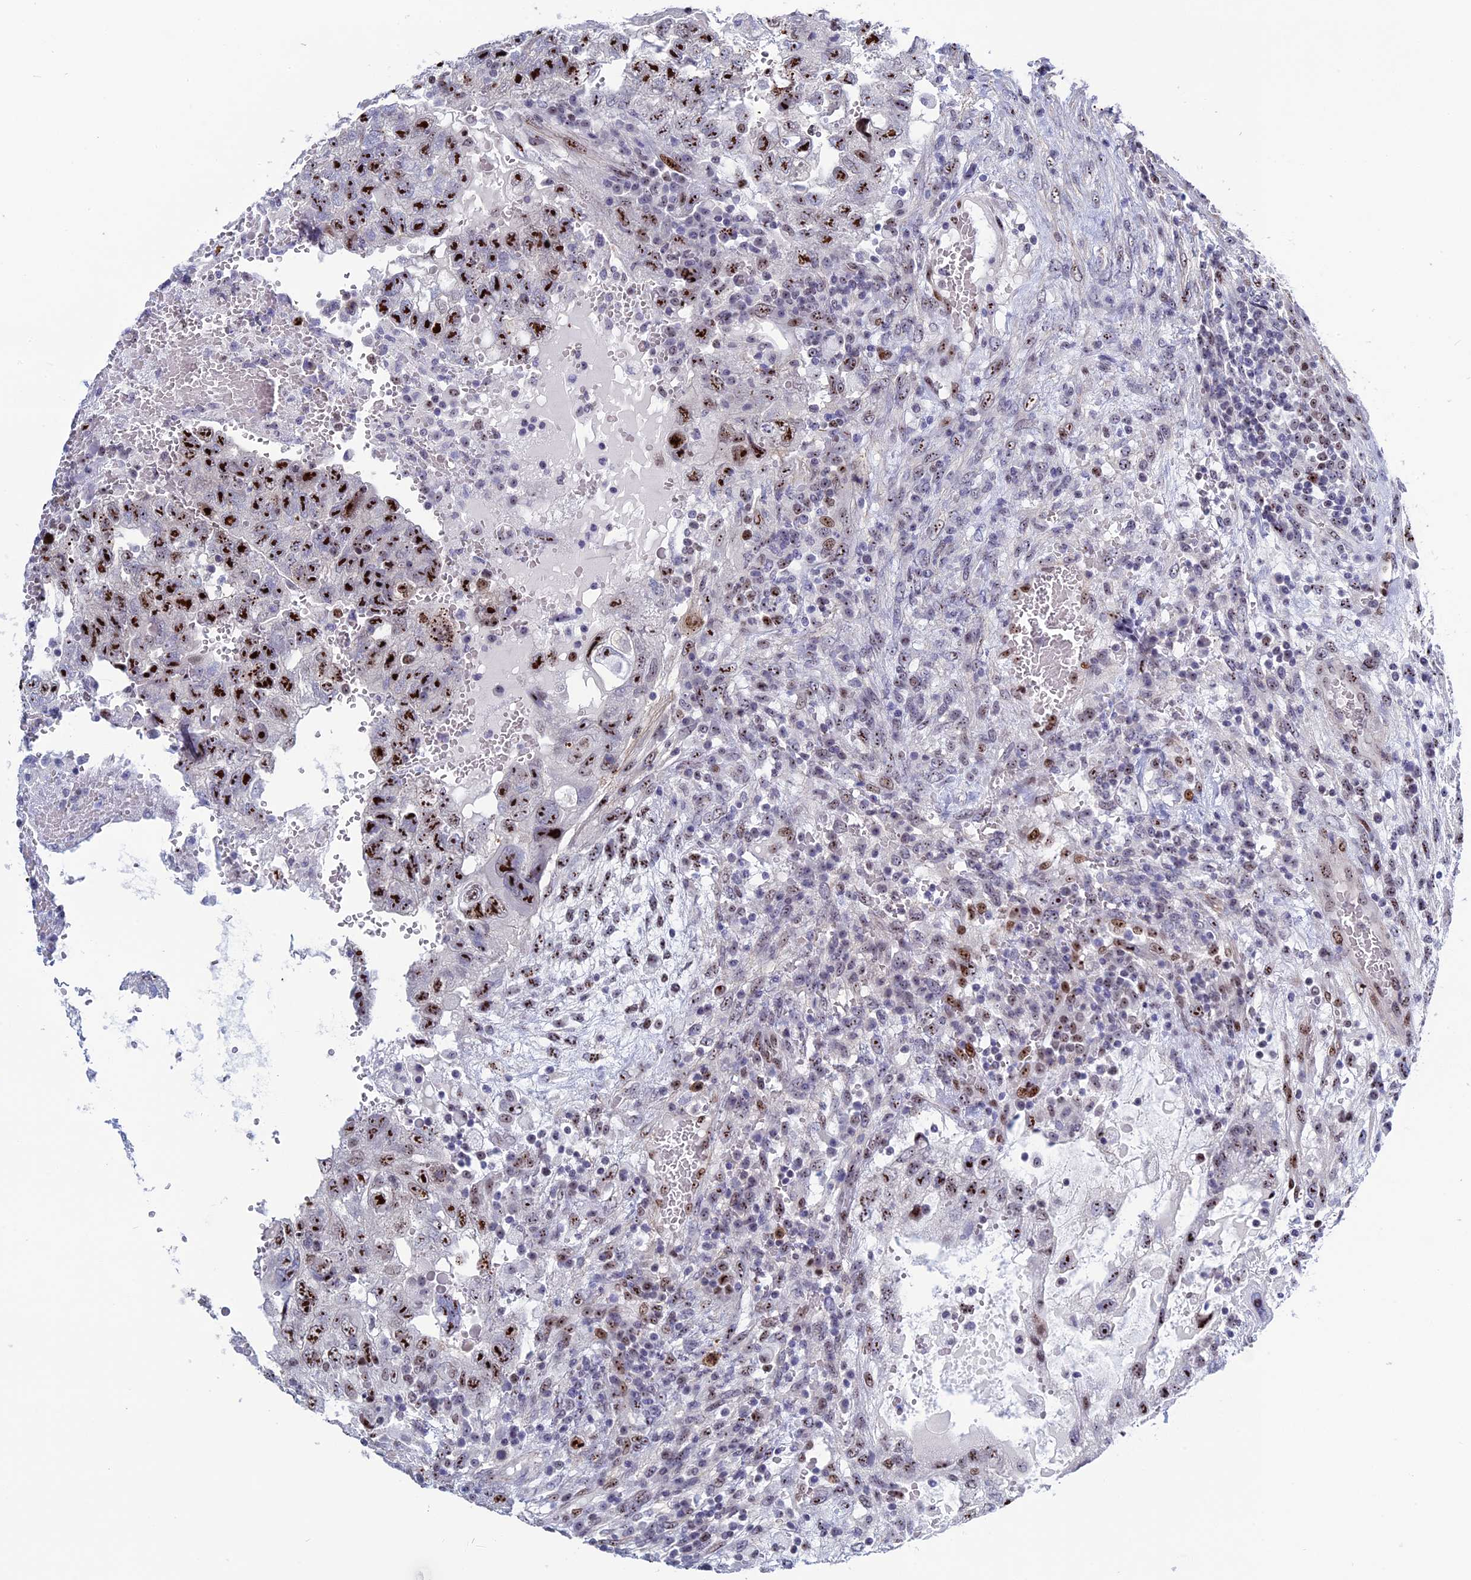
{"staining": {"intensity": "strong", "quantity": ">75%", "location": "nuclear"}, "tissue": "testis cancer", "cell_type": "Tumor cells", "image_type": "cancer", "snomed": [{"axis": "morphology", "description": "Carcinoma, Embryonal, NOS"}, {"axis": "topography", "description": "Testis"}], "caption": "Testis cancer (embryonal carcinoma) stained with immunohistochemistry (IHC) displays strong nuclear positivity in about >75% of tumor cells. (Stains: DAB in brown, nuclei in blue, Microscopy: brightfield microscopy at high magnification).", "gene": "CCDC86", "patient": {"sex": "male", "age": 36}}